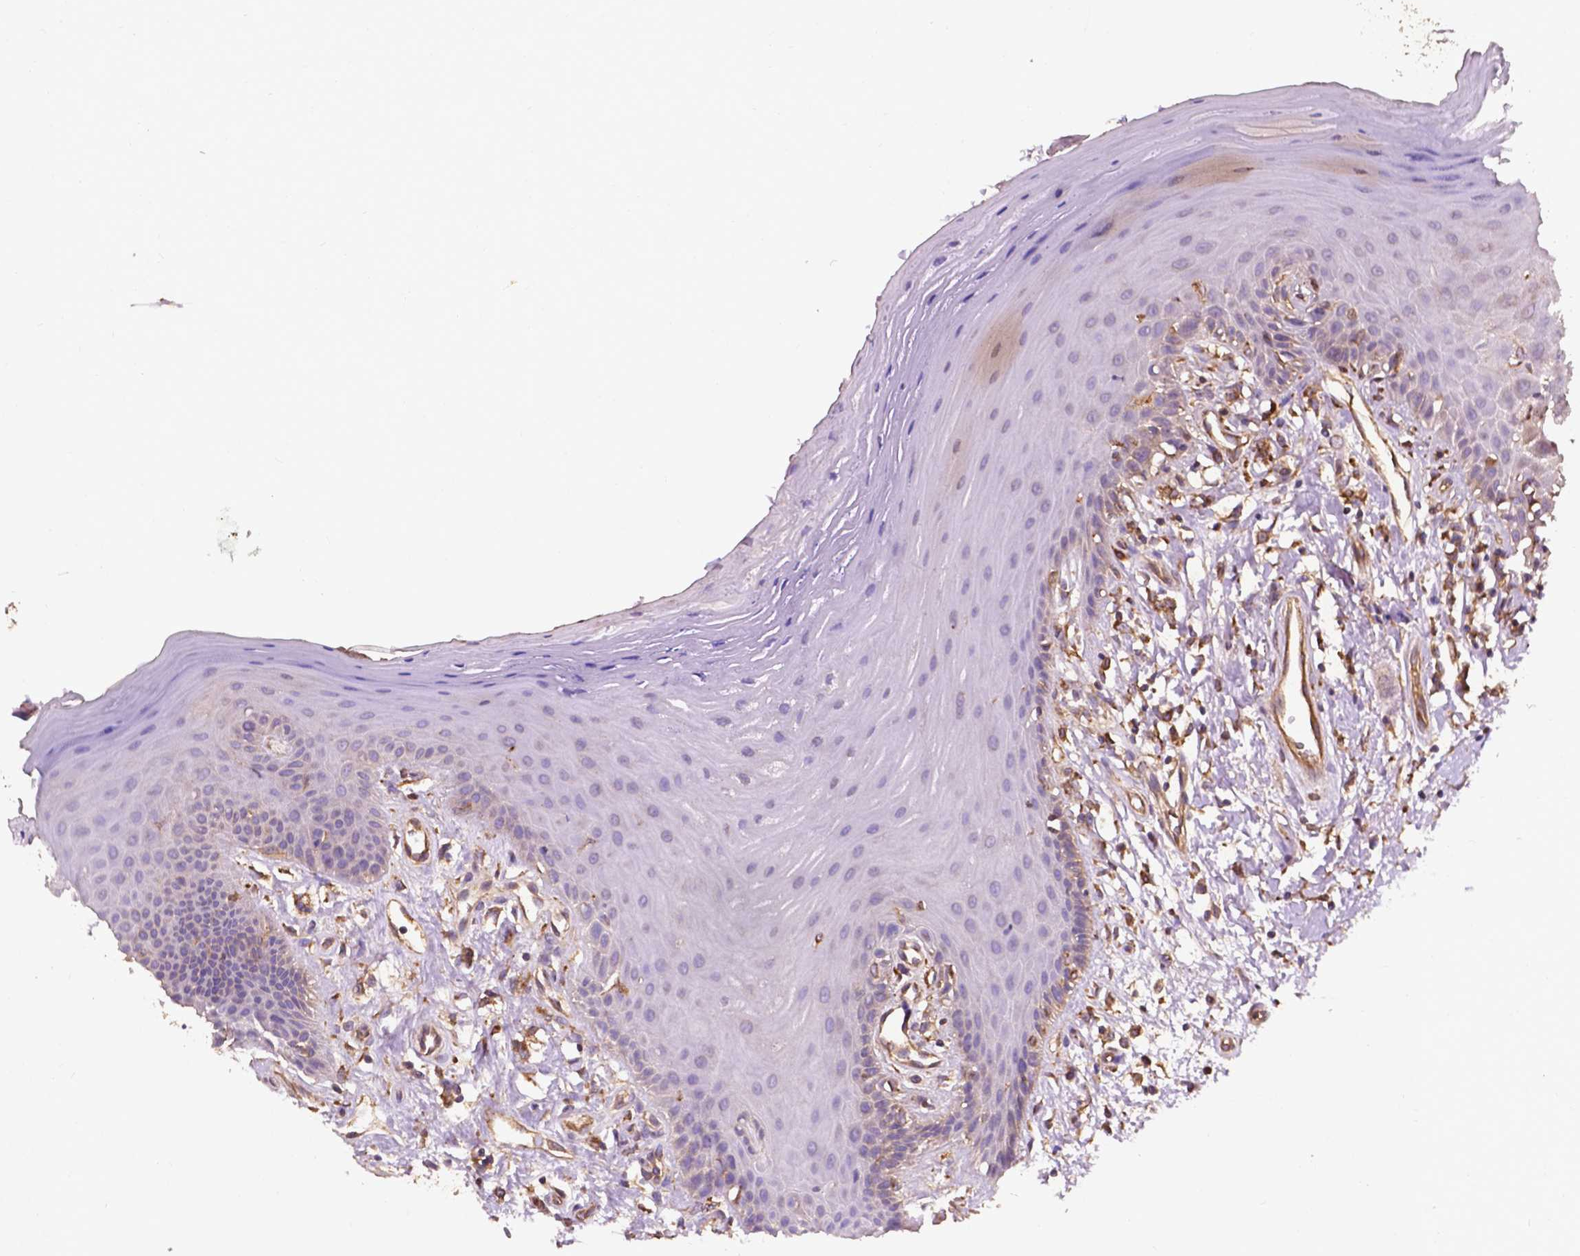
{"staining": {"intensity": "weak", "quantity": "25%-75%", "location": "cytoplasmic/membranous"}, "tissue": "oral mucosa", "cell_type": "Squamous epithelial cells", "image_type": "normal", "snomed": [{"axis": "morphology", "description": "Normal tissue, NOS"}, {"axis": "morphology", "description": "Normal morphology"}, {"axis": "topography", "description": "Oral tissue"}], "caption": "High-power microscopy captured an immunohistochemistry (IHC) image of benign oral mucosa, revealing weak cytoplasmic/membranous positivity in about 25%-75% of squamous epithelial cells.", "gene": "CCDC71L", "patient": {"sex": "female", "age": 76}}